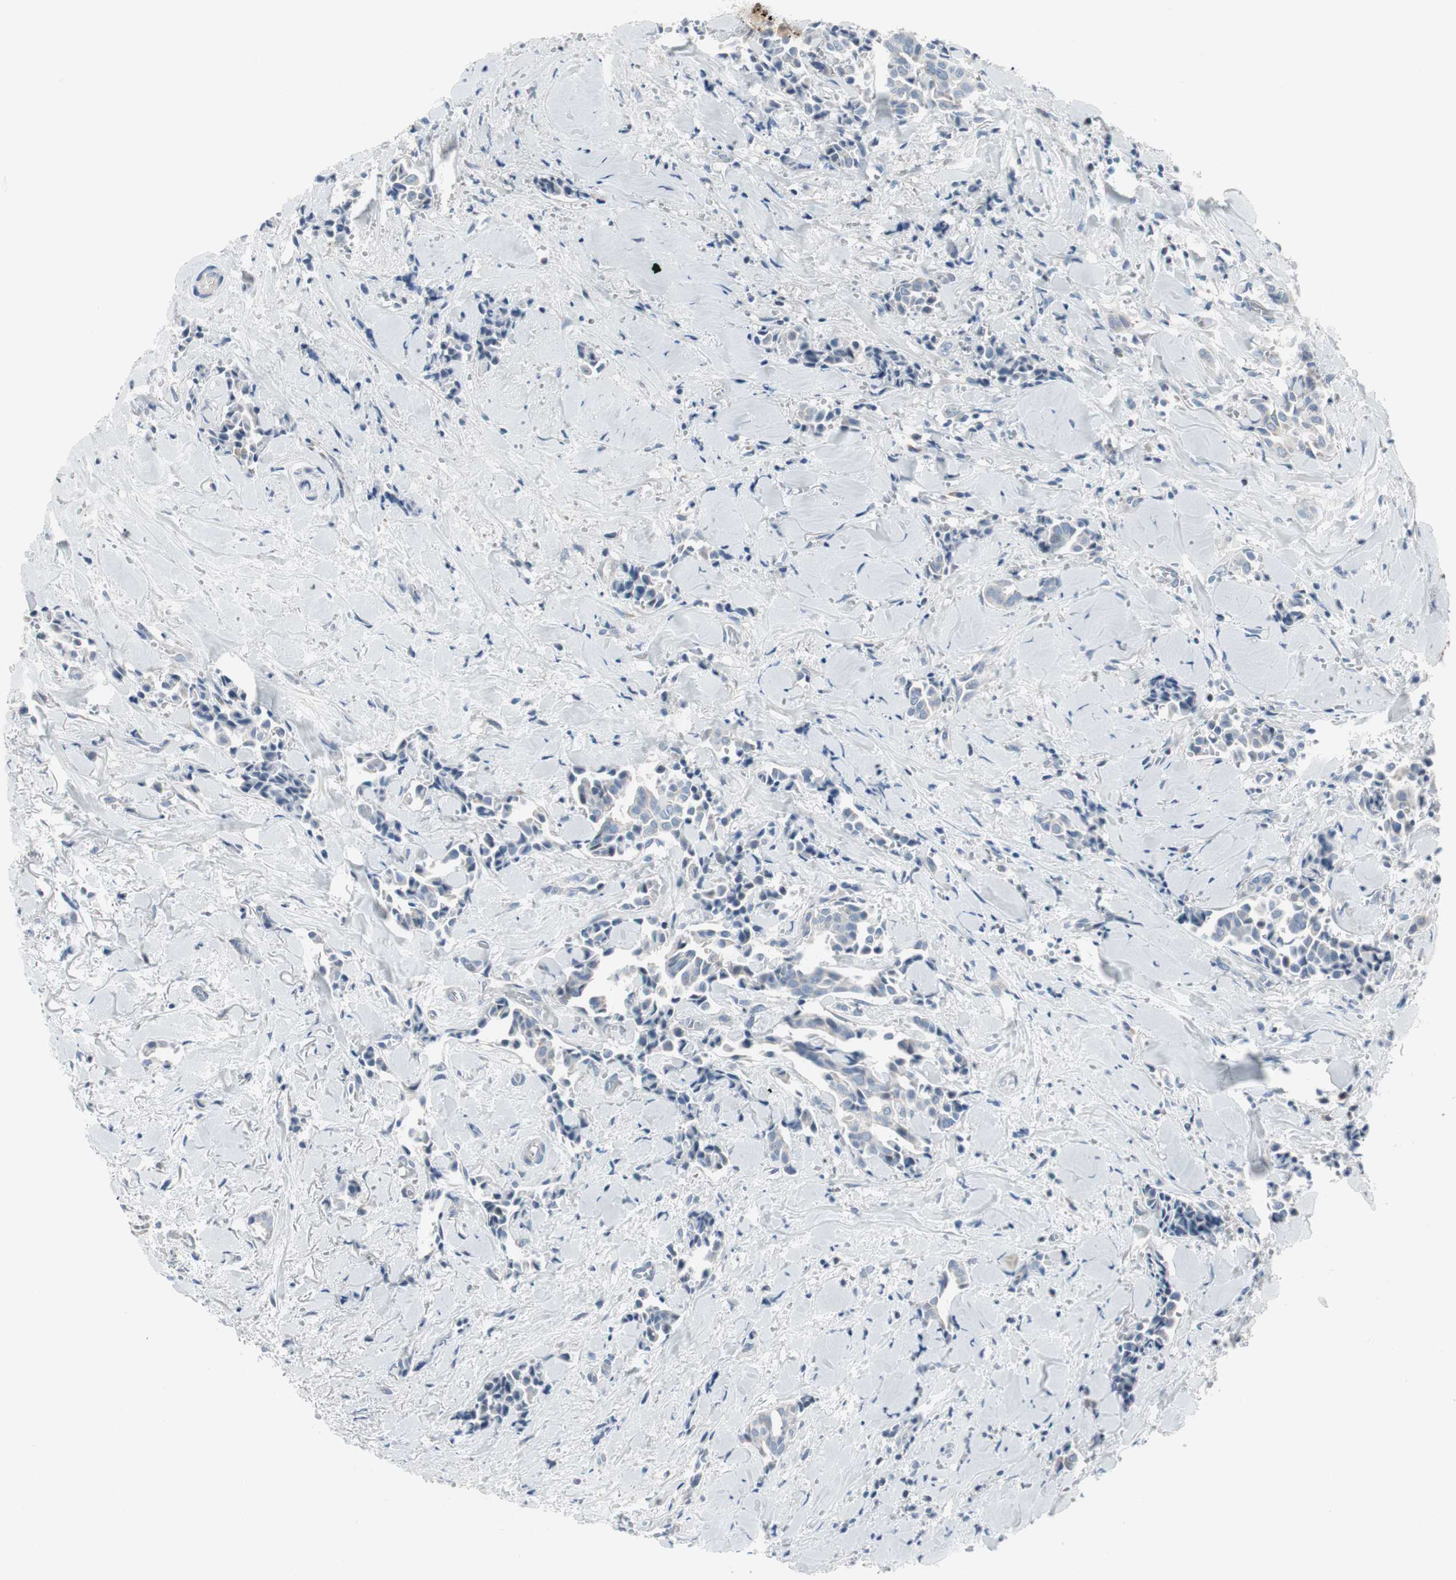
{"staining": {"intensity": "negative", "quantity": "none", "location": "none"}, "tissue": "head and neck cancer", "cell_type": "Tumor cells", "image_type": "cancer", "snomed": [{"axis": "morphology", "description": "Adenocarcinoma, NOS"}, {"axis": "topography", "description": "Salivary gland"}, {"axis": "topography", "description": "Head-Neck"}], "caption": "Immunohistochemistry (IHC) of human head and neck cancer exhibits no positivity in tumor cells.", "gene": "PIGR", "patient": {"sex": "female", "age": 59}}